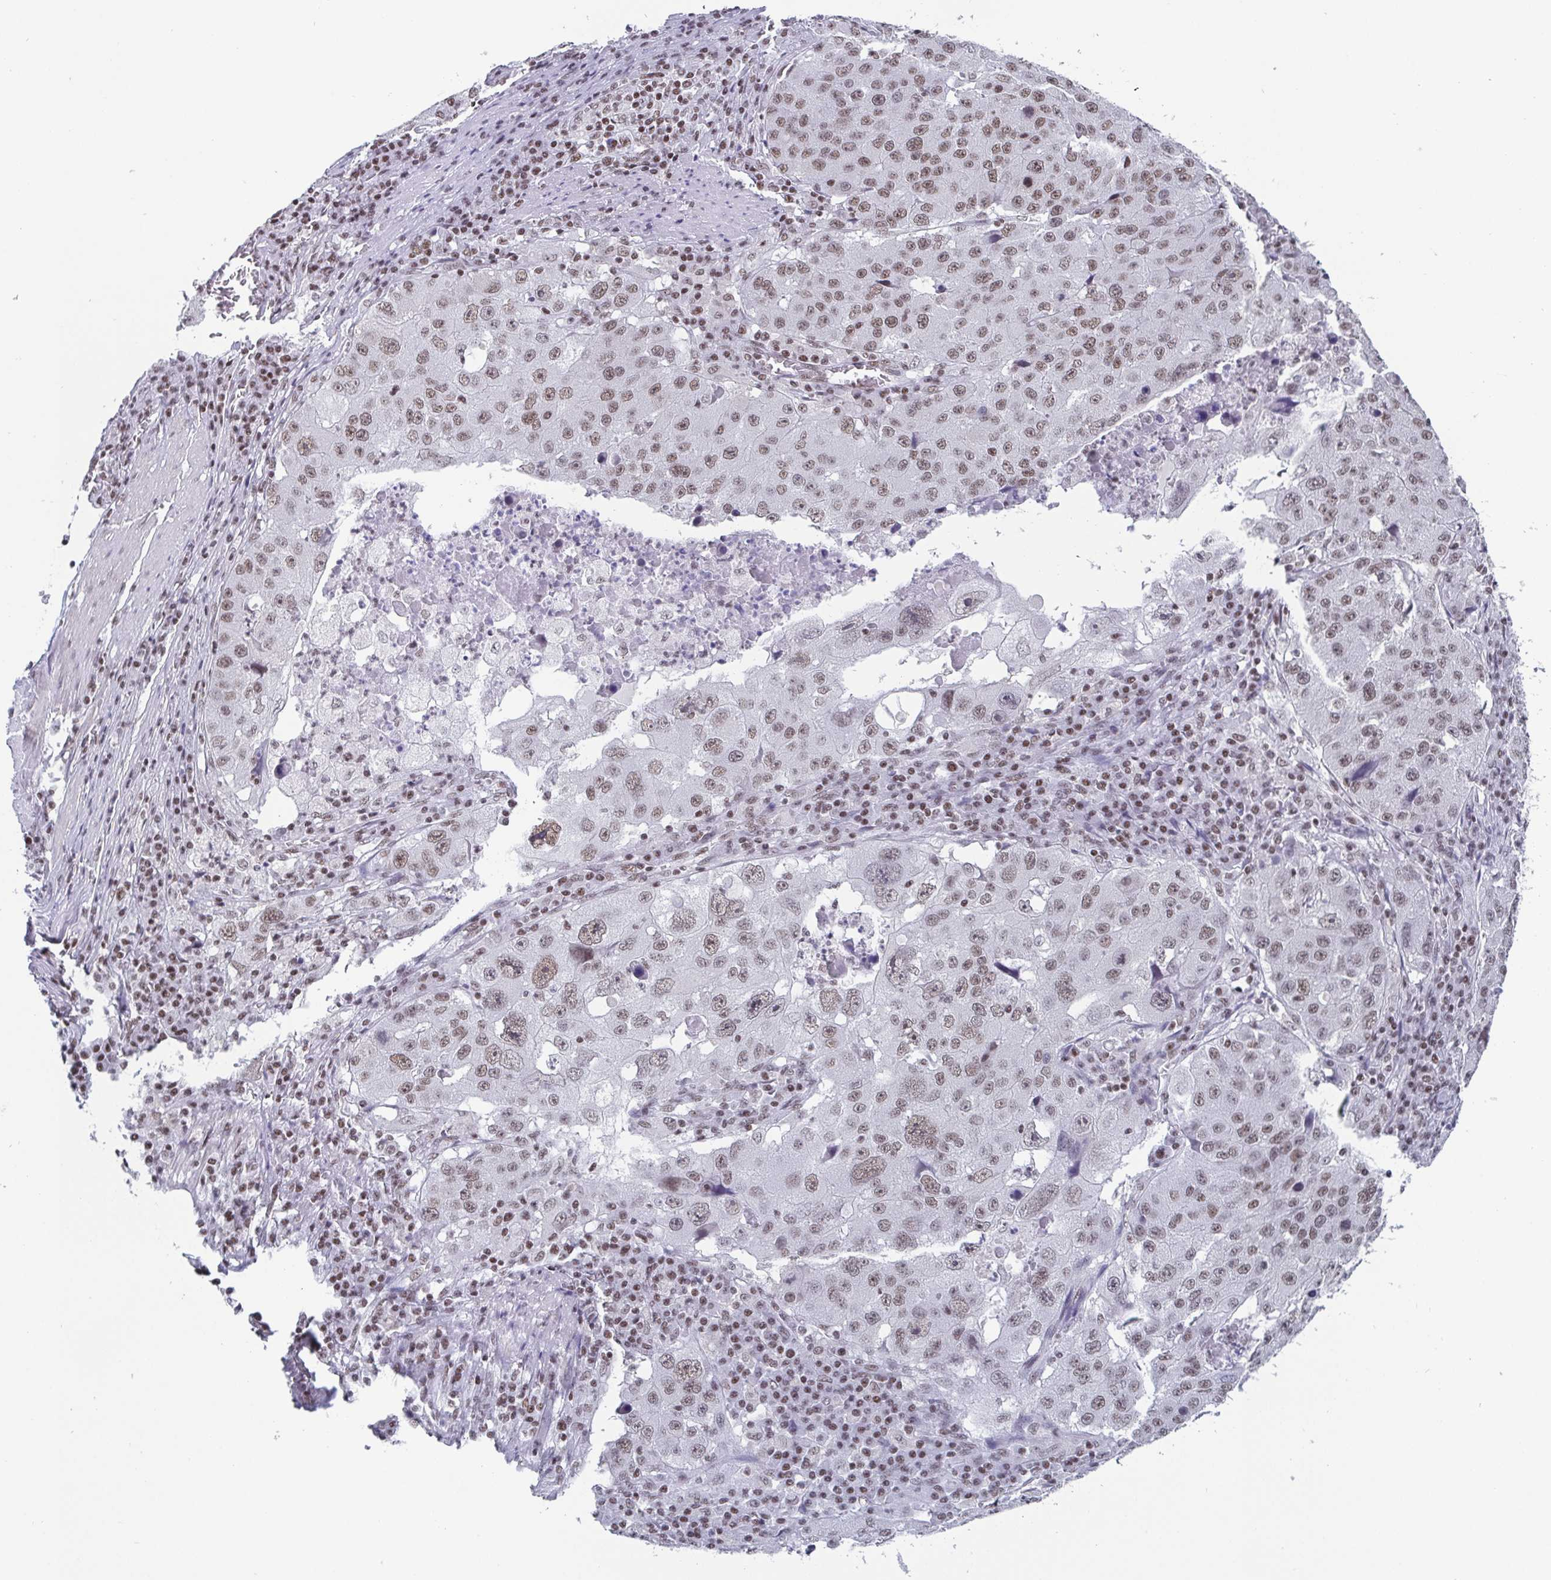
{"staining": {"intensity": "weak", "quantity": ">75%", "location": "nuclear"}, "tissue": "stomach cancer", "cell_type": "Tumor cells", "image_type": "cancer", "snomed": [{"axis": "morphology", "description": "Adenocarcinoma, NOS"}, {"axis": "topography", "description": "Stomach"}], "caption": "Immunohistochemical staining of human stomach cancer shows low levels of weak nuclear staining in approximately >75% of tumor cells. Immunohistochemistry (ihc) stains the protein of interest in brown and the nuclei are stained blue.", "gene": "CTCF", "patient": {"sex": "male", "age": 71}}